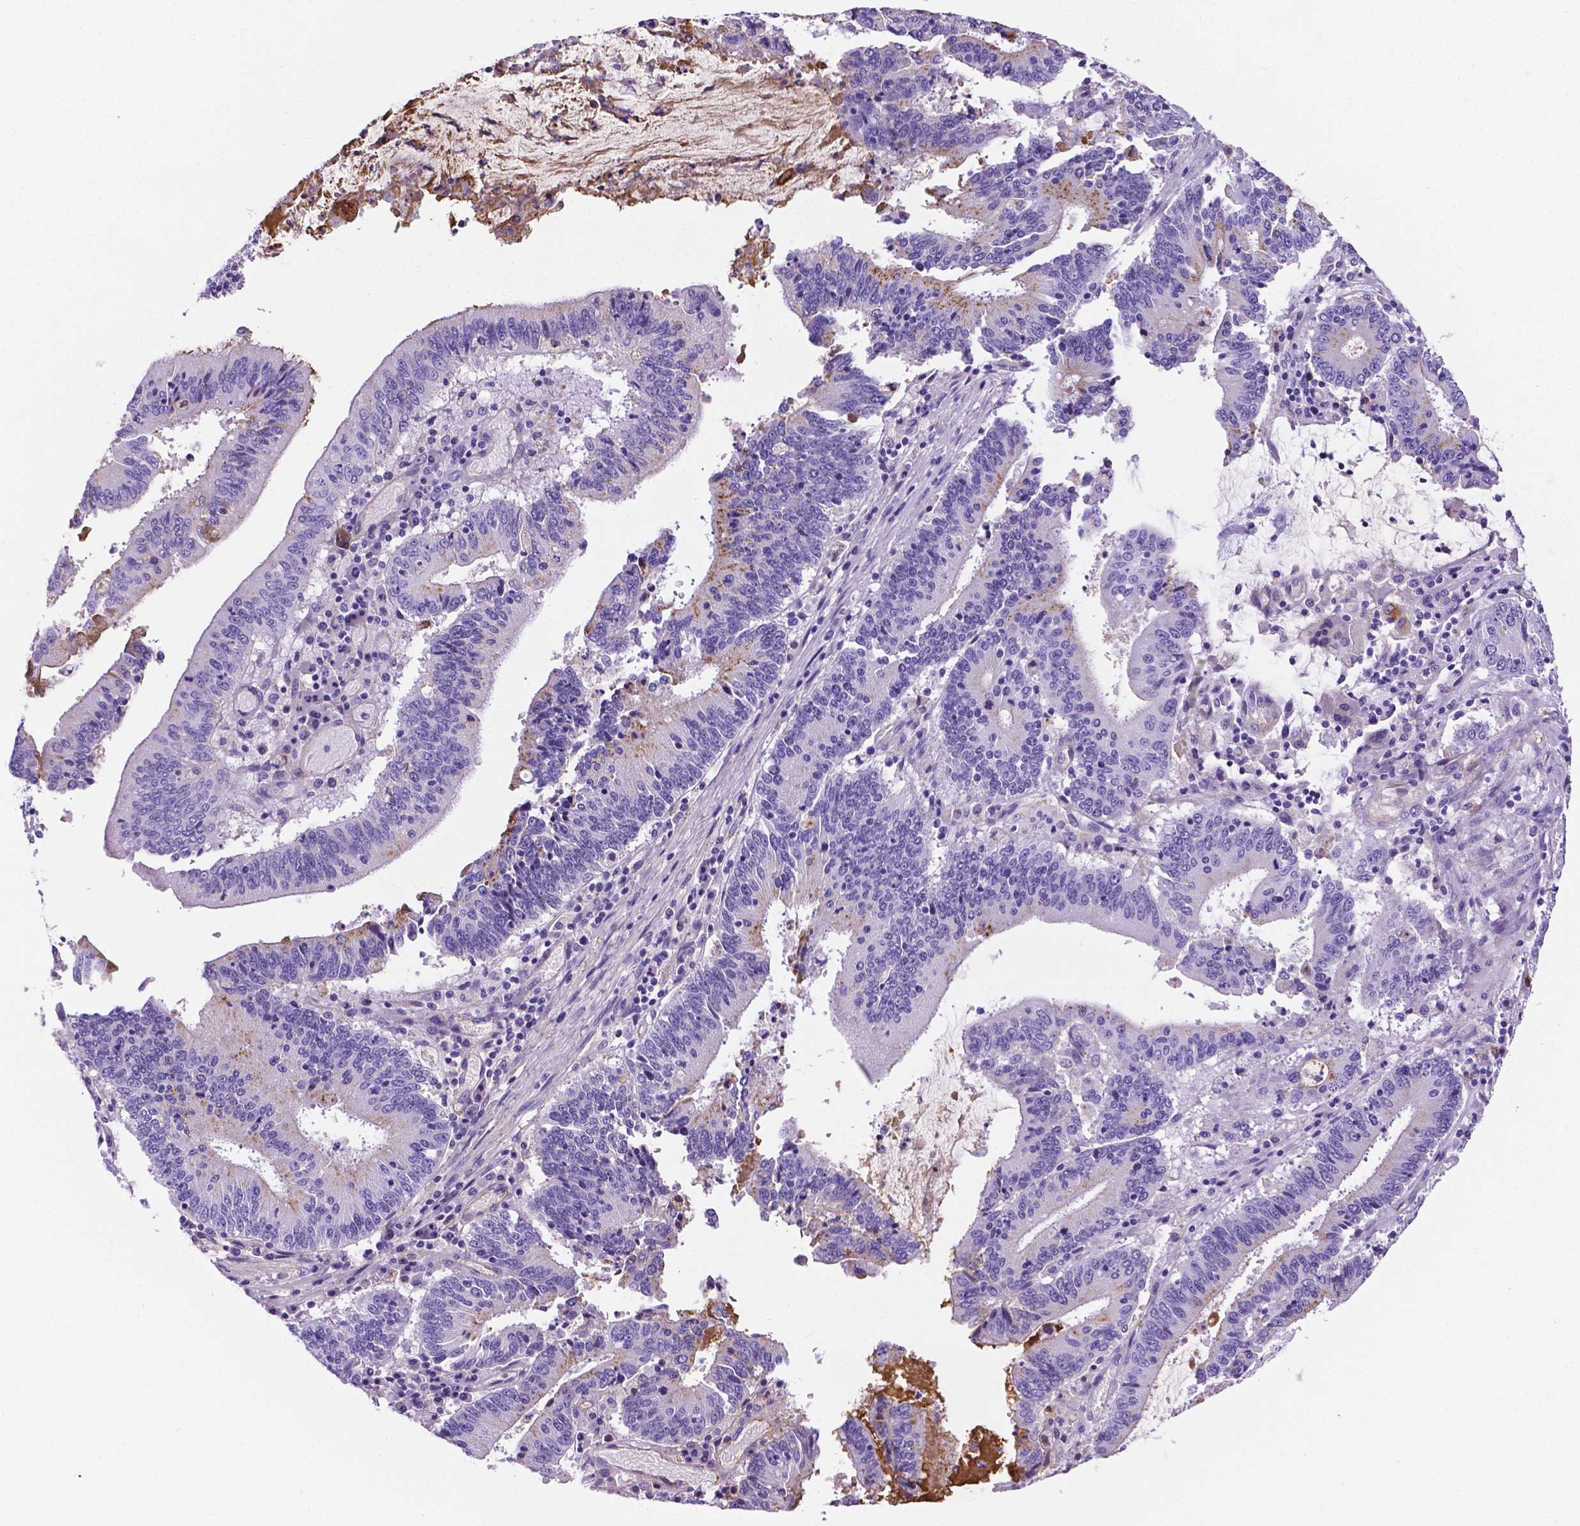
{"staining": {"intensity": "weak", "quantity": "<25%", "location": "cytoplasmic/membranous"}, "tissue": "stomach cancer", "cell_type": "Tumor cells", "image_type": "cancer", "snomed": [{"axis": "morphology", "description": "Adenocarcinoma, NOS"}, {"axis": "topography", "description": "Stomach, upper"}], "caption": "Immunohistochemistry (IHC) micrograph of neoplastic tissue: human stomach adenocarcinoma stained with DAB (3,3'-diaminobenzidine) displays no significant protein positivity in tumor cells.", "gene": "APOE", "patient": {"sex": "male", "age": 68}}